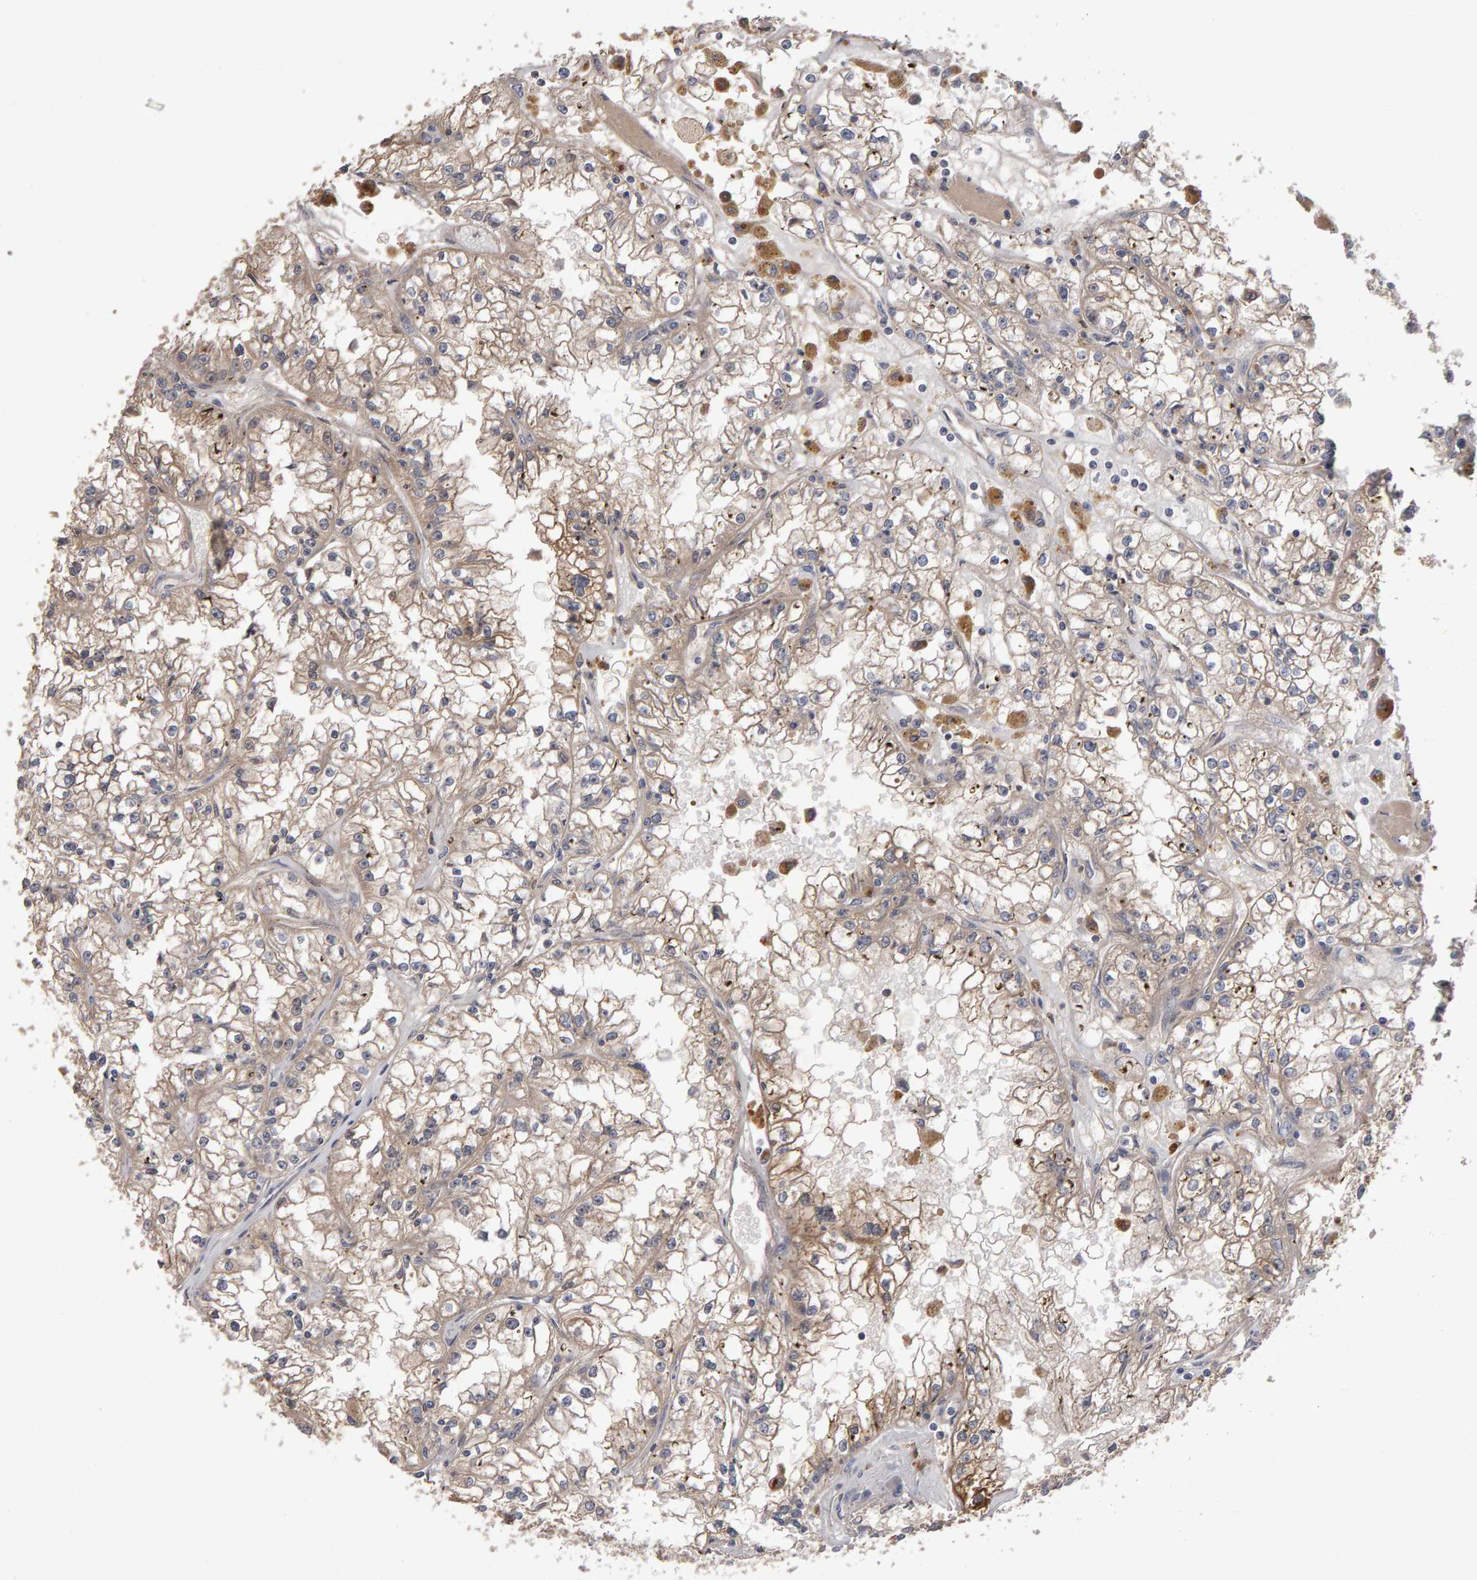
{"staining": {"intensity": "moderate", "quantity": ">75%", "location": "cytoplasmic/membranous"}, "tissue": "renal cancer", "cell_type": "Tumor cells", "image_type": "cancer", "snomed": [{"axis": "morphology", "description": "Adenocarcinoma, NOS"}, {"axis": "topography", "description": "Kidney"}], "caption": "Adenocarcinoma (renal) stained with a protein marker shows moderate staining in tumor cells.", "gene": "PGS1", "patient": {"sex": "male", "age": 56}}